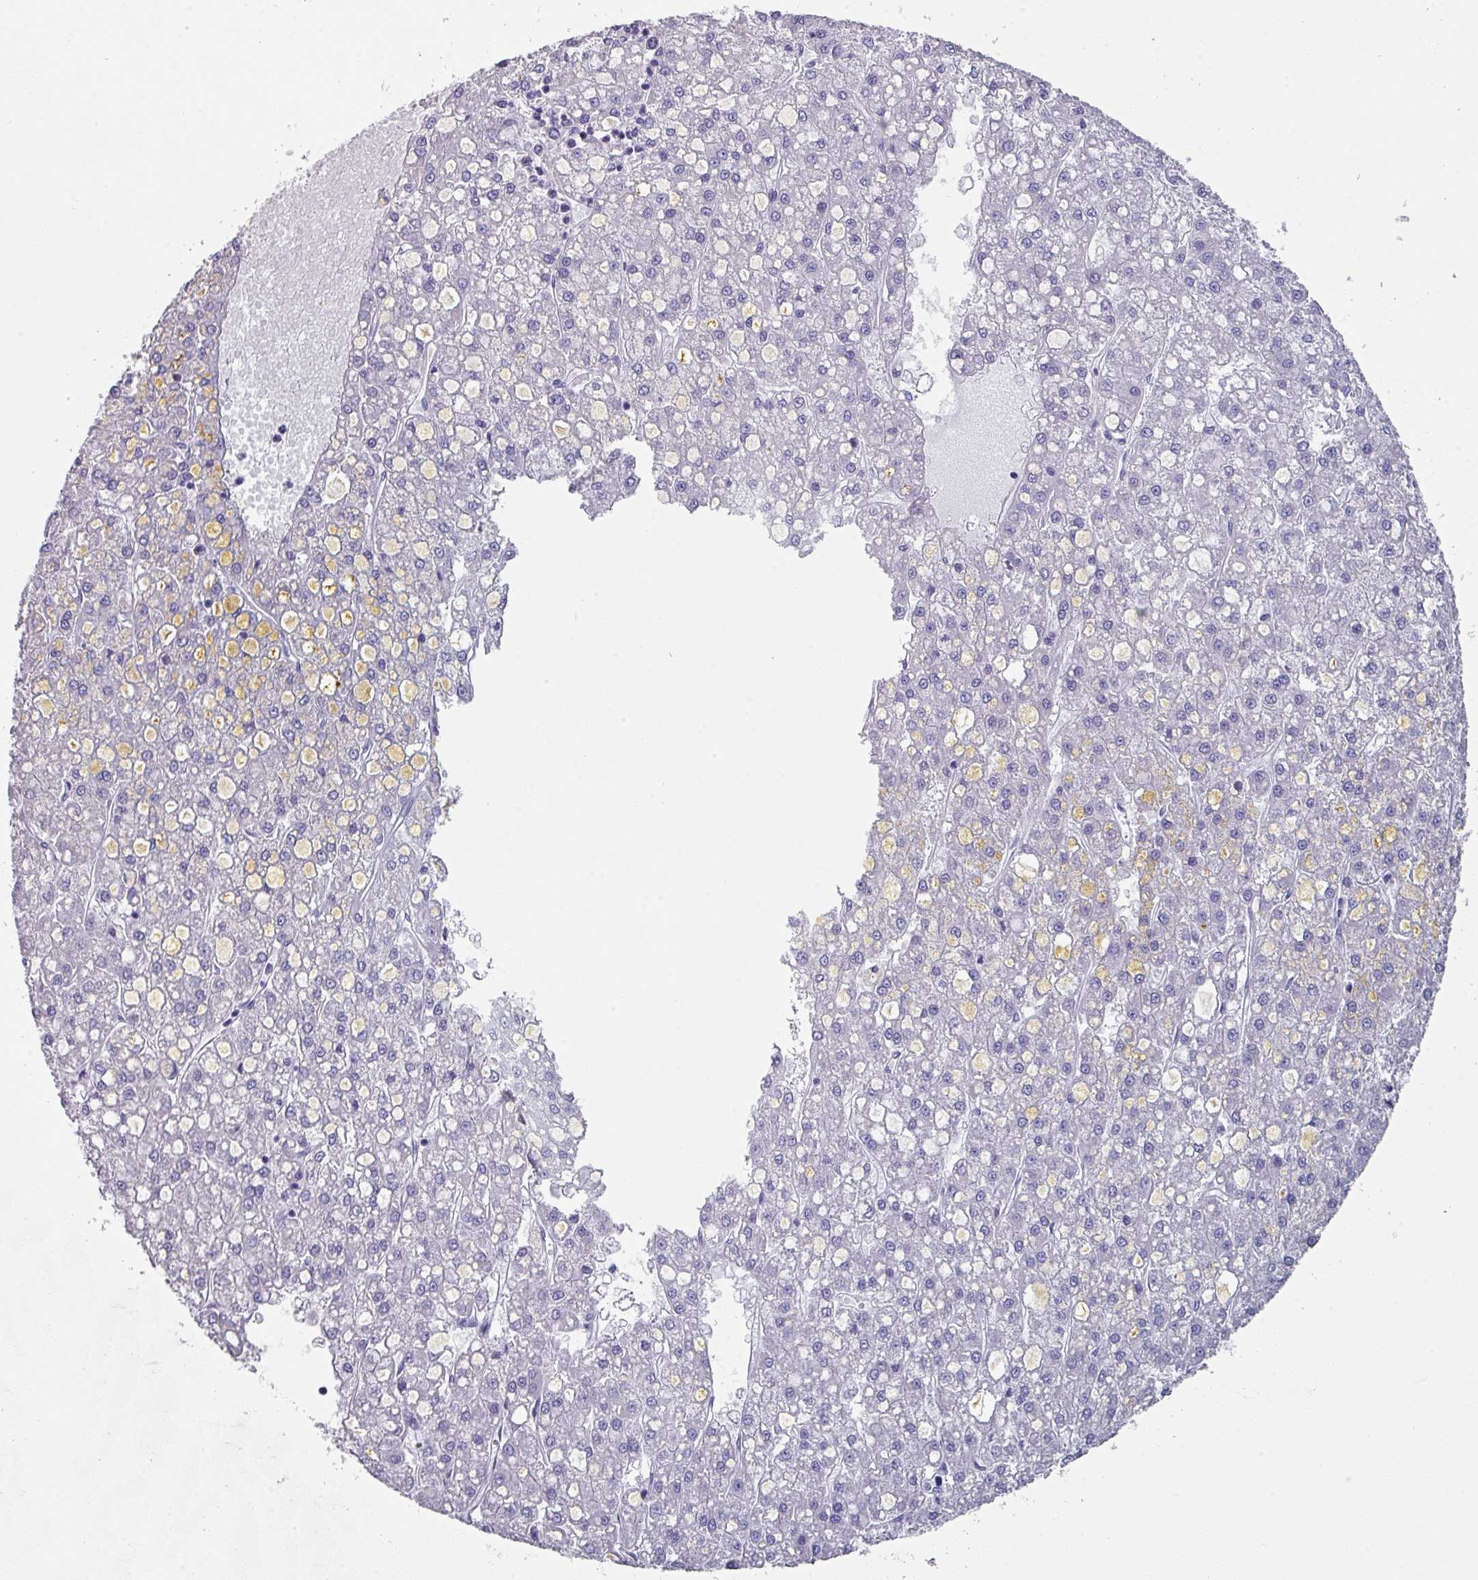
{"staining": {"intensity": "negative", "quantity": "none", "location": "none"}, "tissue": "liver cancer", "cell_type": "Tumor cells", "image_type": "cancer", "snomed": [{"axis": "morphology", "description": "Carcinoma, Hepatocellular, NOS"}, {"axis": "topography", "description": "Liver"}], "caption": "Histopathology image shows no protein staining in tumor cells of hepatocellular carcinoma (liver) tissue. (DAB (3,3'-diaminobenzidine) immunohistochemistry (IHC) visualized using brightfield microscopy, high magnification).", "gene": "PEX10", "patient": {"sex": "male", "age": 67}}